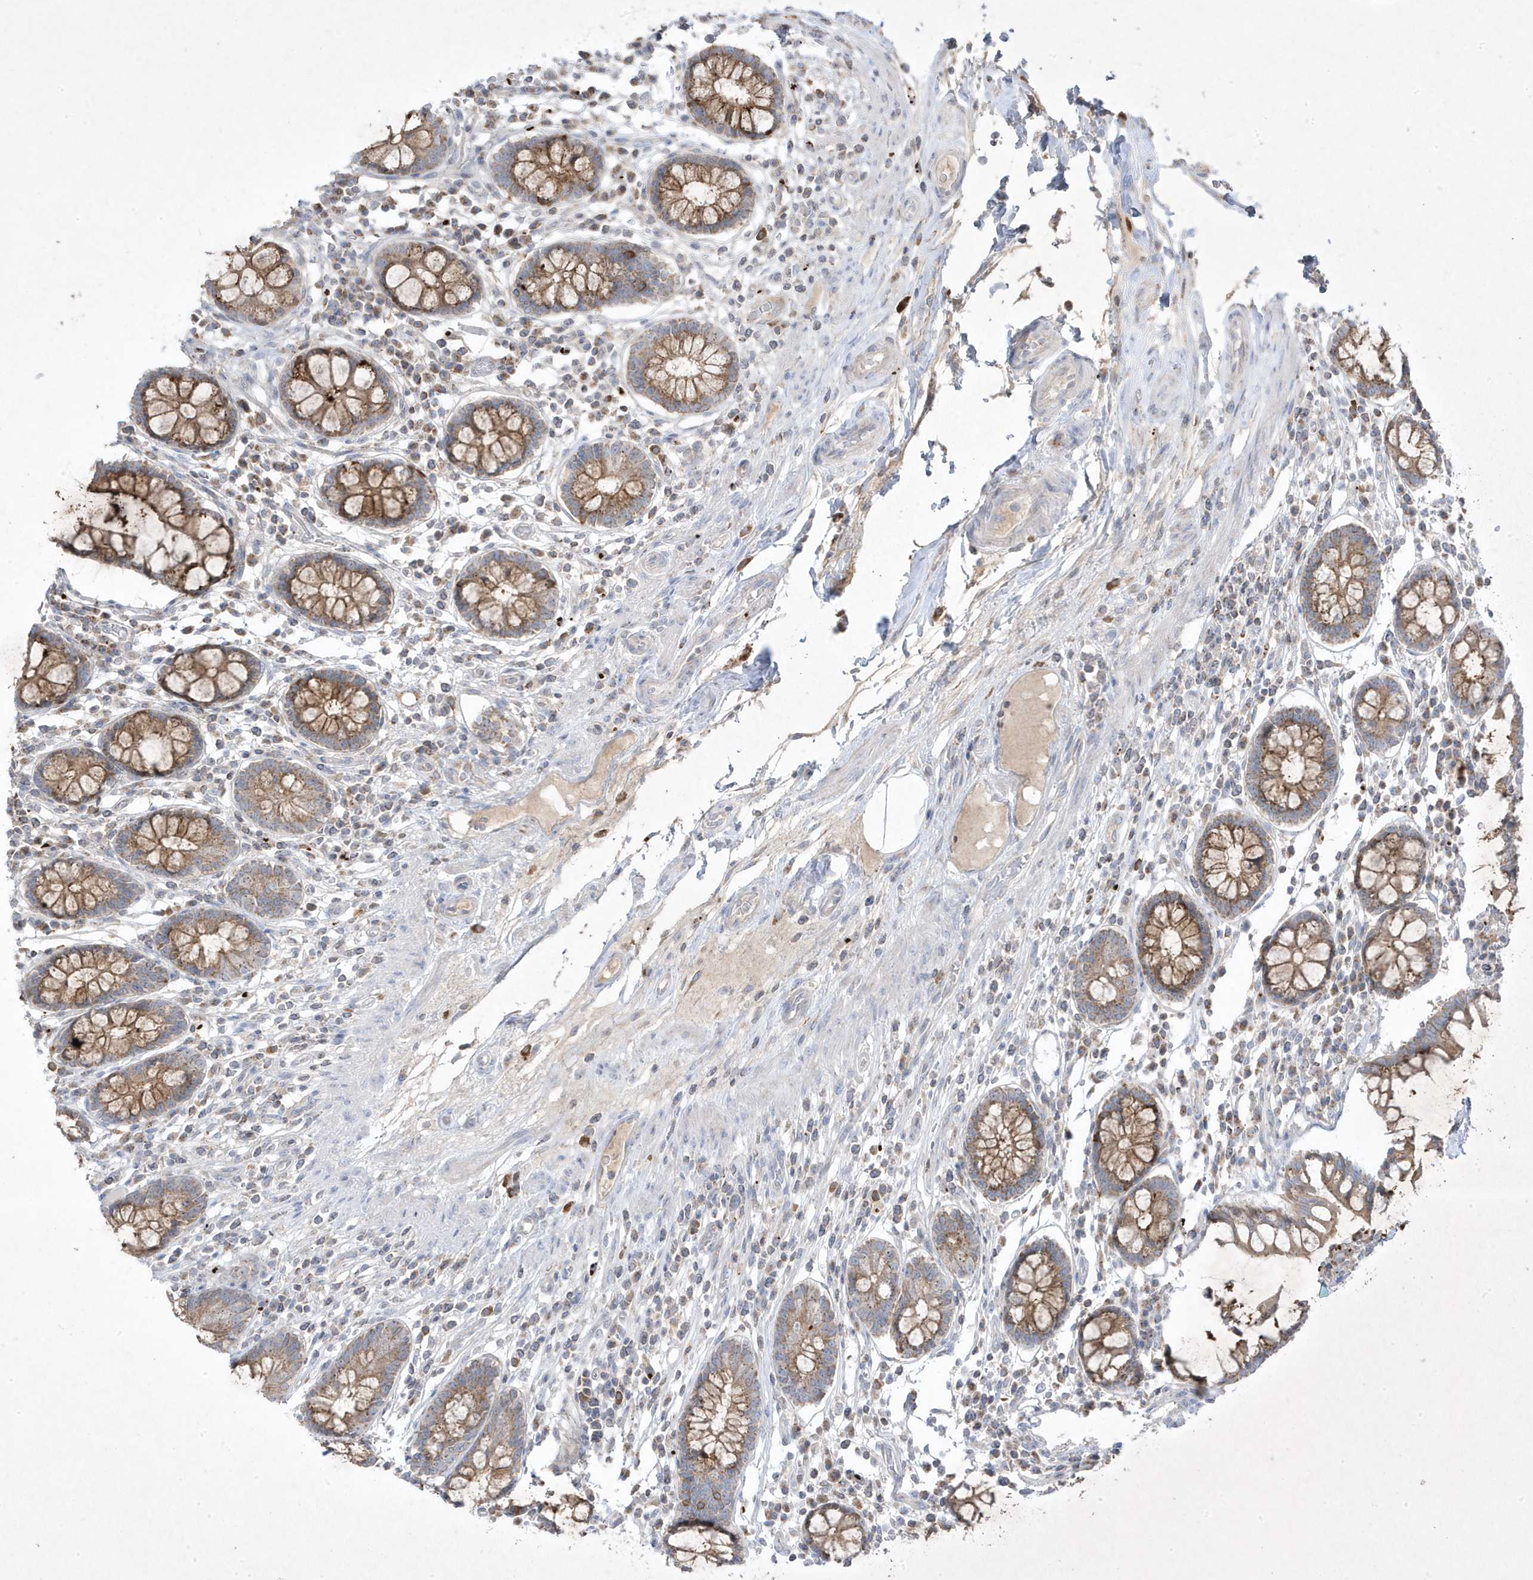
{"staining": {"intensity": "weak", "quantity": ">75%", "location": "cytoplasmic/membranous"}, "tissue": "colon", "cell_type": "Endothelial cells", "image_type": "normal", "snomed": [{"axis": "morphology", "description": "Normal tissue, NOS"}, {"axis": "topography", "description": "Colon"}], "caption": "IHC of normal human colon demonstrates low levels of weak cytoplasmic/membranous expression in about >75% of endothelial cells. (IHC, brightfield microscopy, high magnification).", "gene": "ADAMTSL3", "patient": {"sex": "female", "age": 79}}